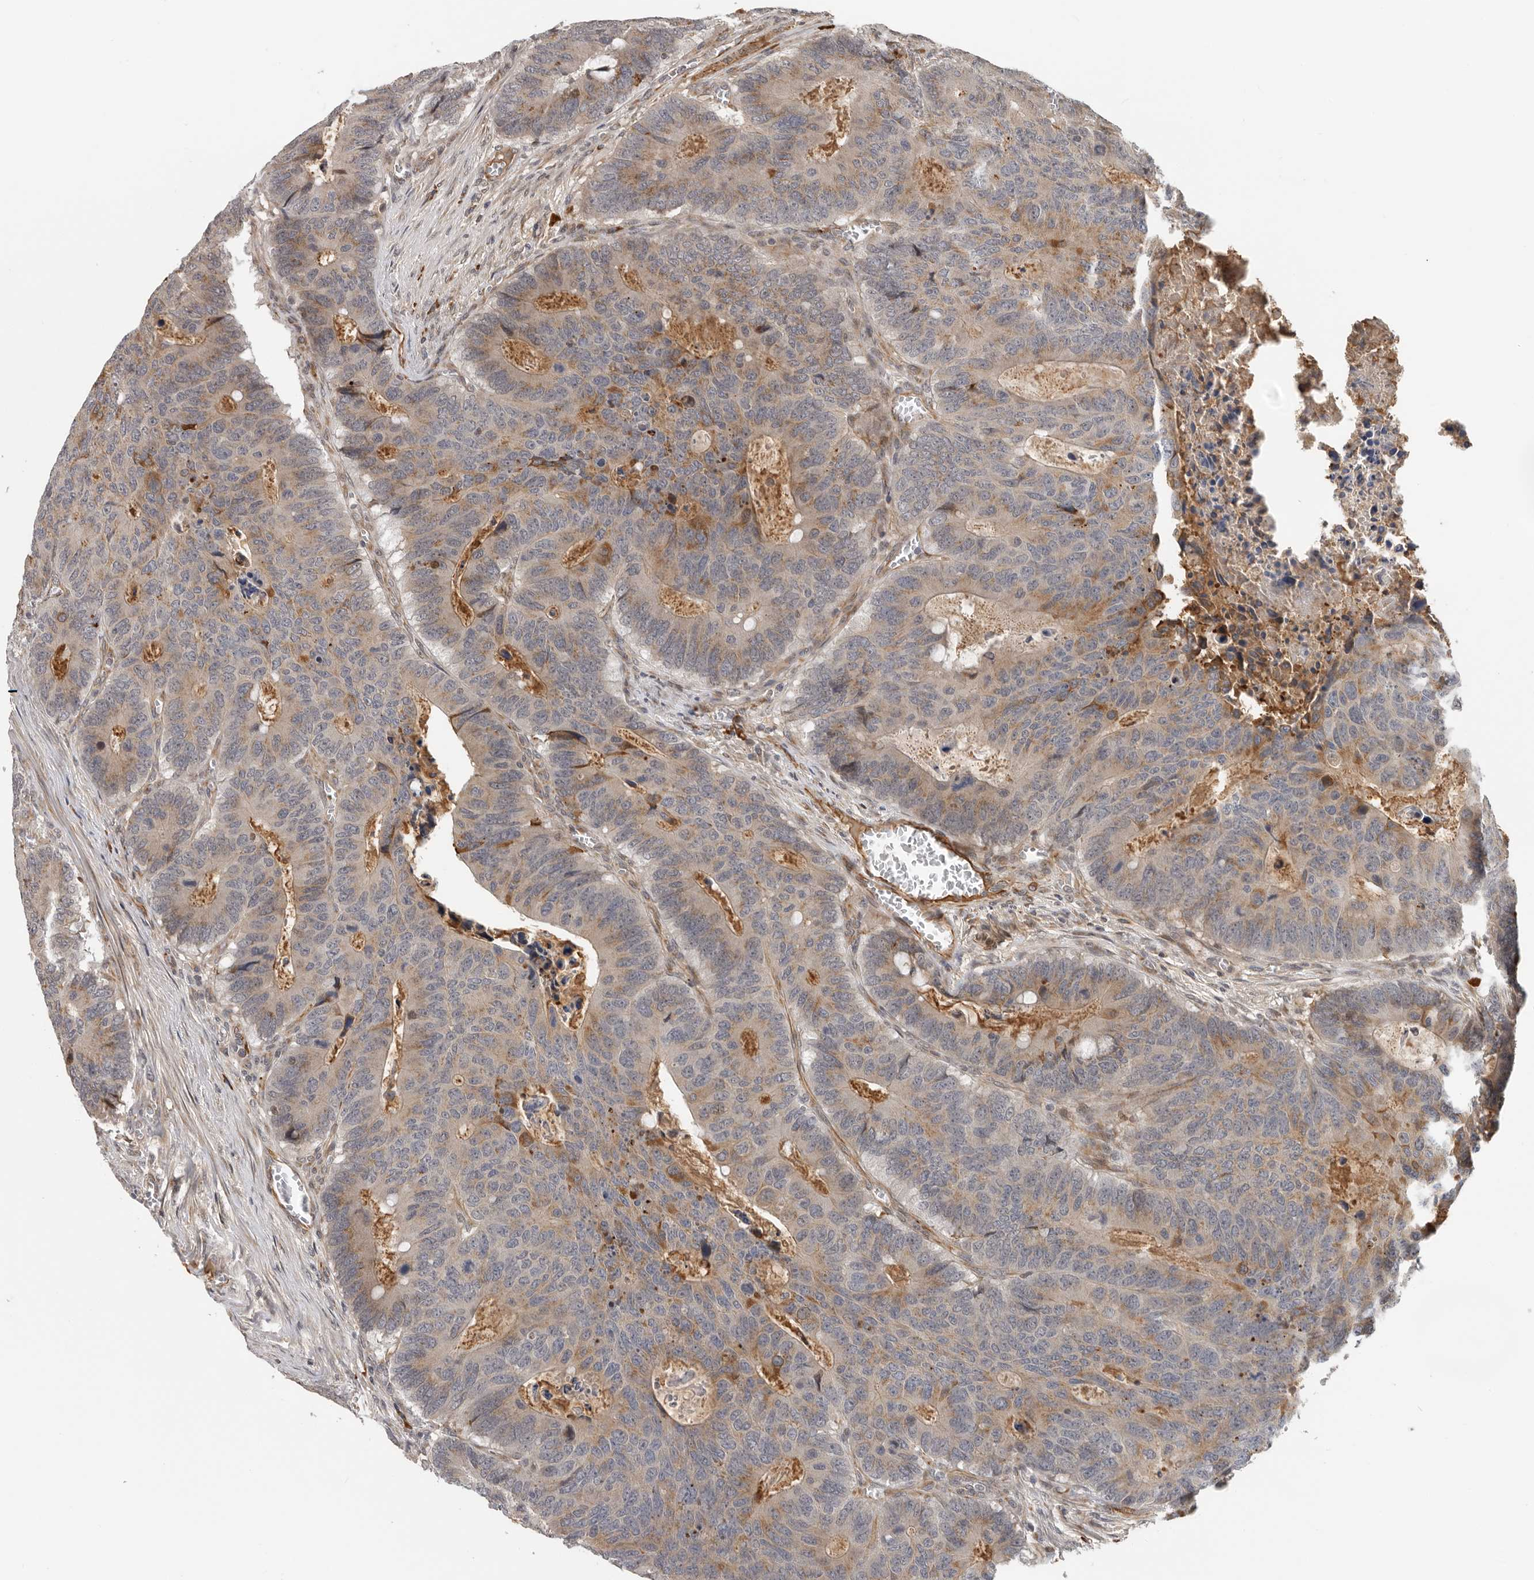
{"staining": {"intensity": "weak", "quantity": "25%-75%", "location": "cytoplasmic/membranous"}, "tissue": "colorectal cancer", "cell_type": "Tumor cells", "image_type": "cancer", "snomed": [{"axis": "morphology", "description": "Adenocarcinoma, NOS"}, {"axis": "topography", "description": "Colon"}], "caption": "Colorectal adenocarcinoma stained for a protein (brown) reveals weak cytoplasmic/membranous positive expression in about 25%-75% of tumor cells.", "gene": "RNF157", "patient": {"sex": "male", "age": 87}}